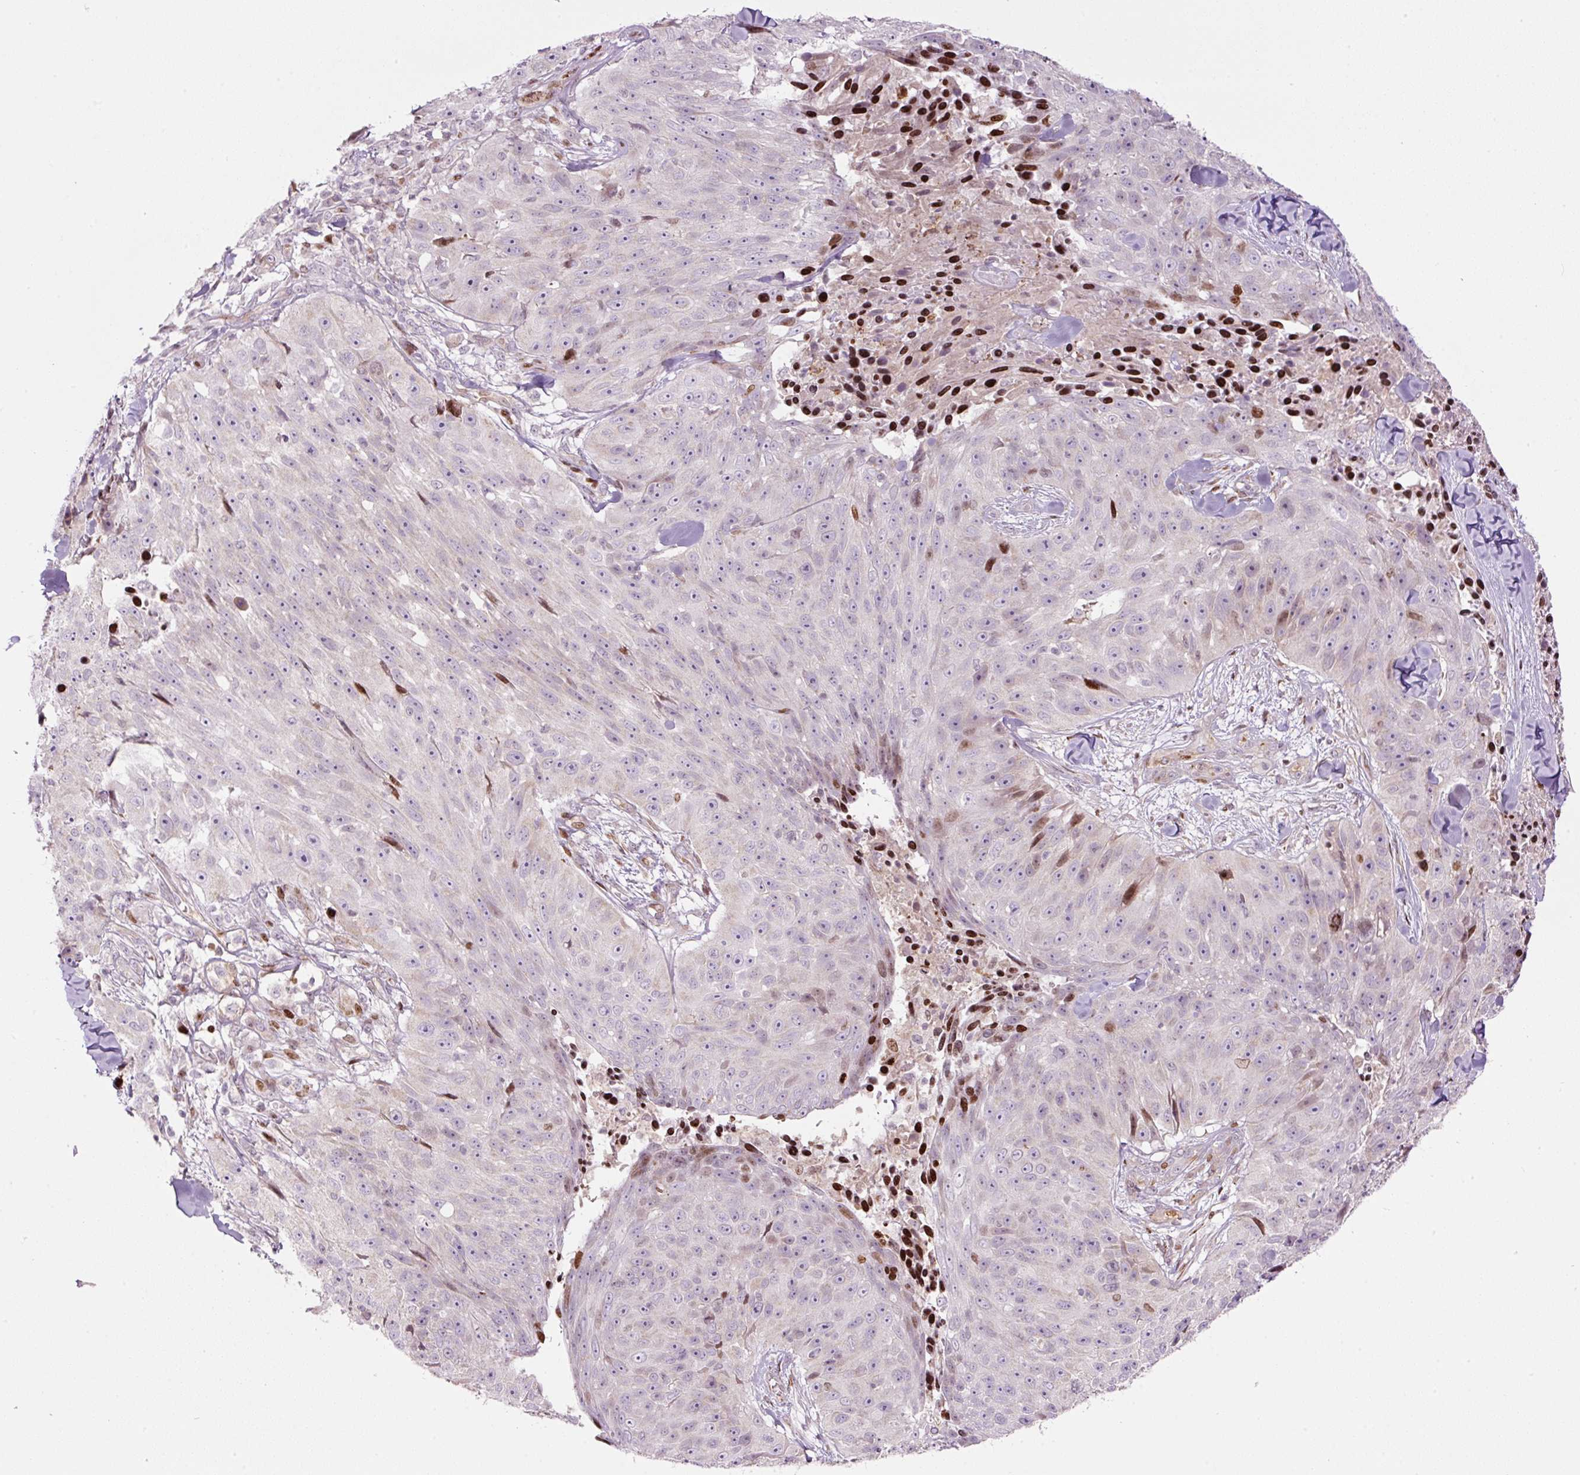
{"staining": {"intensity": "moderate", "quantity": "<25%", "location": "nuclear"}, "tissue": "skin cancer", "cell_type": "Tumor cells", "image_type": "cancer", "snomed": [{"axis": "morphology", "description": "Squamous cell carcinoma, NOS"}, {"axis": "topography", "description": "Skin"}], "caption": "Tumor cells show low levels of moderate nuclear expression in about <25% of cells in human squamous cell carcinoma (skin).", "gene": "TMEM8B", "patient": {"sex": "female", "age": 87}}